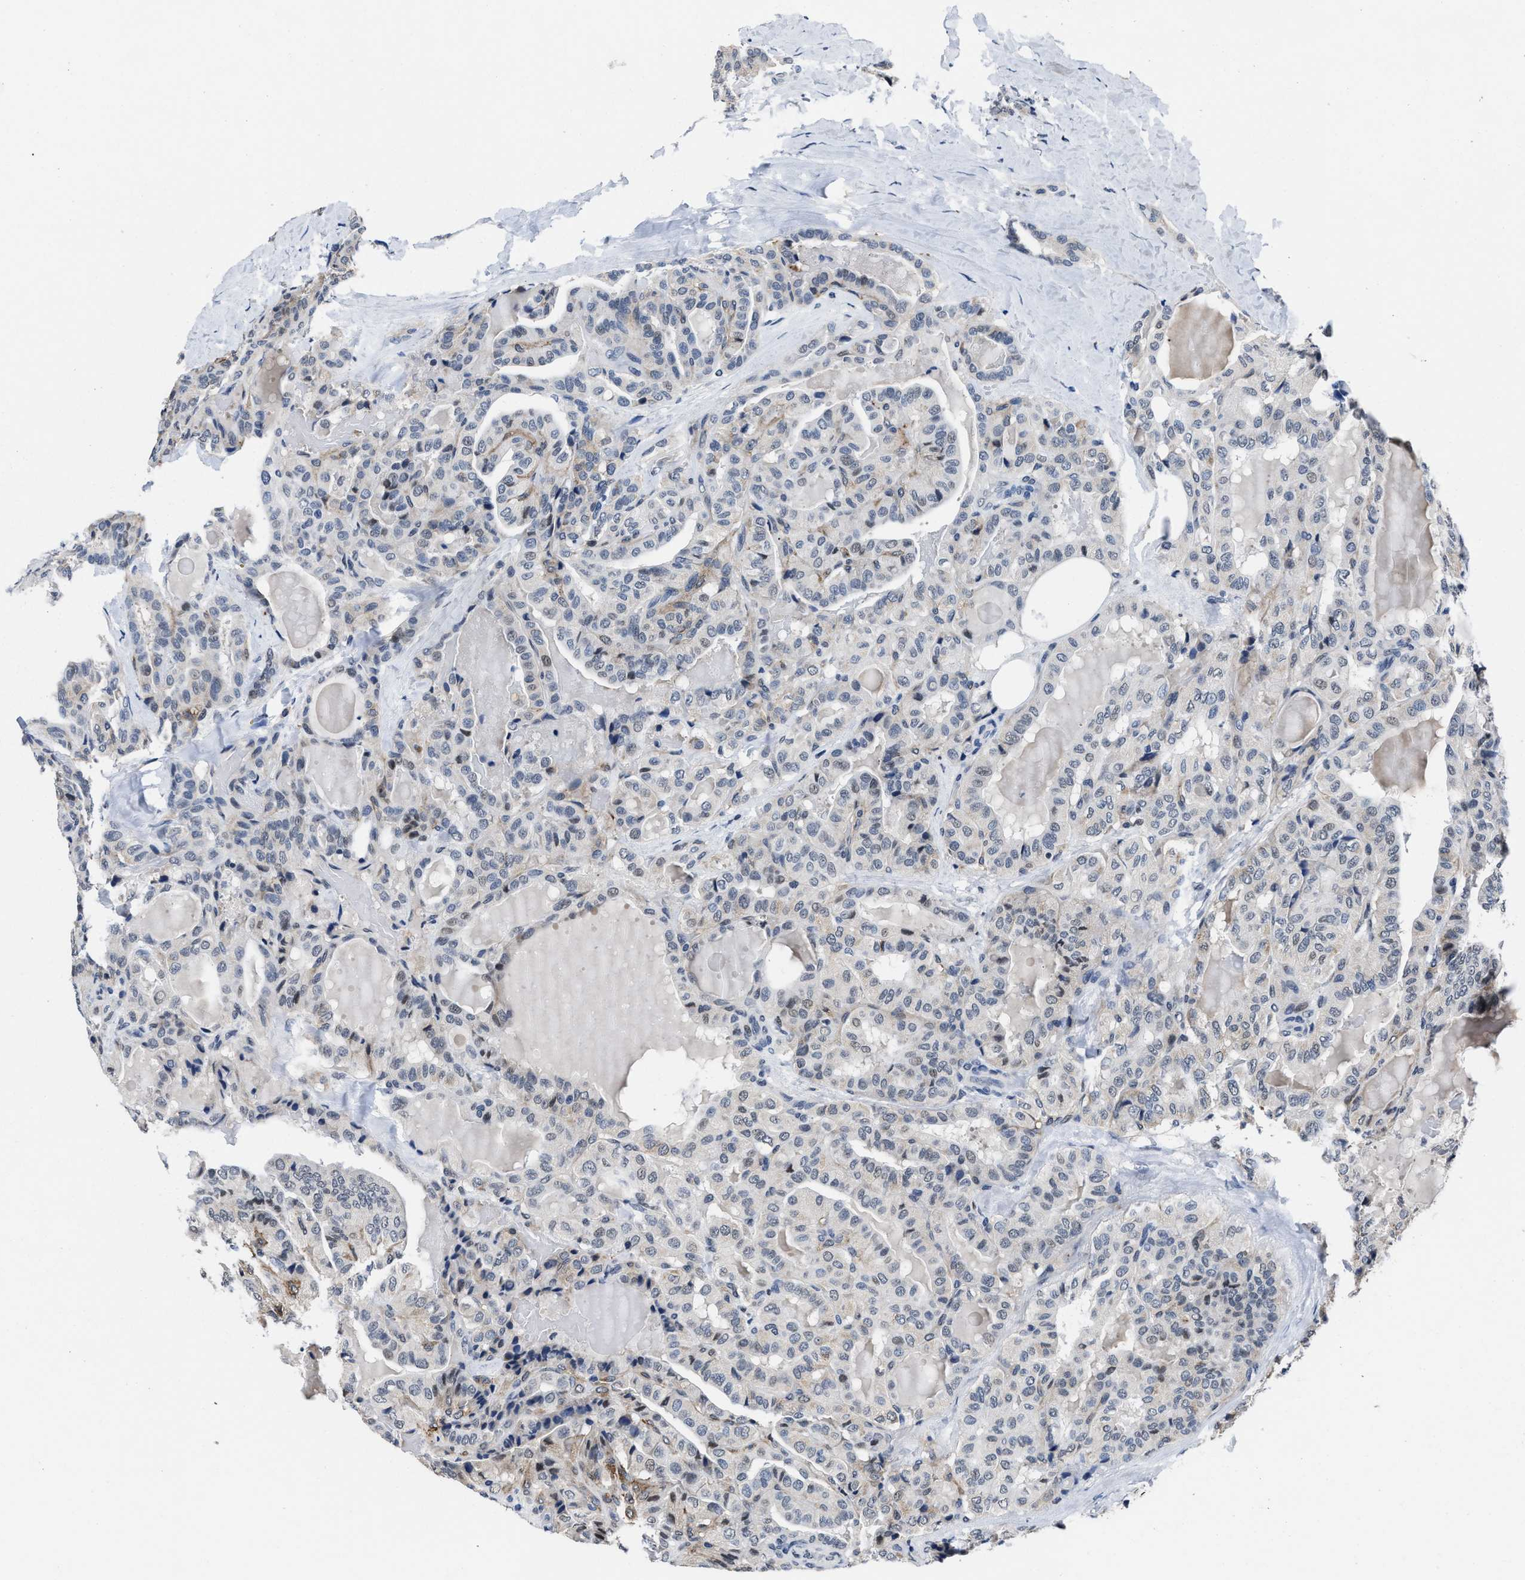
{"staining": {"intensity": "negative", "quantity": "none", "location": "none"}, "tissue": "thyroid cancer", "cell_type": "Tumor cells", "image_type": "cancer", "snomed": [{"axis": "morphology", "description": "Papillary adenocarcinoma, NOS"}, {"axis": "topography", "description": "Thyroid gland"}], "caption": "Immunohistochemistry (IHC) image of human papillary adenocarcinoma (thyroid) stained for a protein (brown), which reveals no positivity in tumor cells.", "gene": "MARCKSL1", "patient": {"sex": "male", "age": 77}}